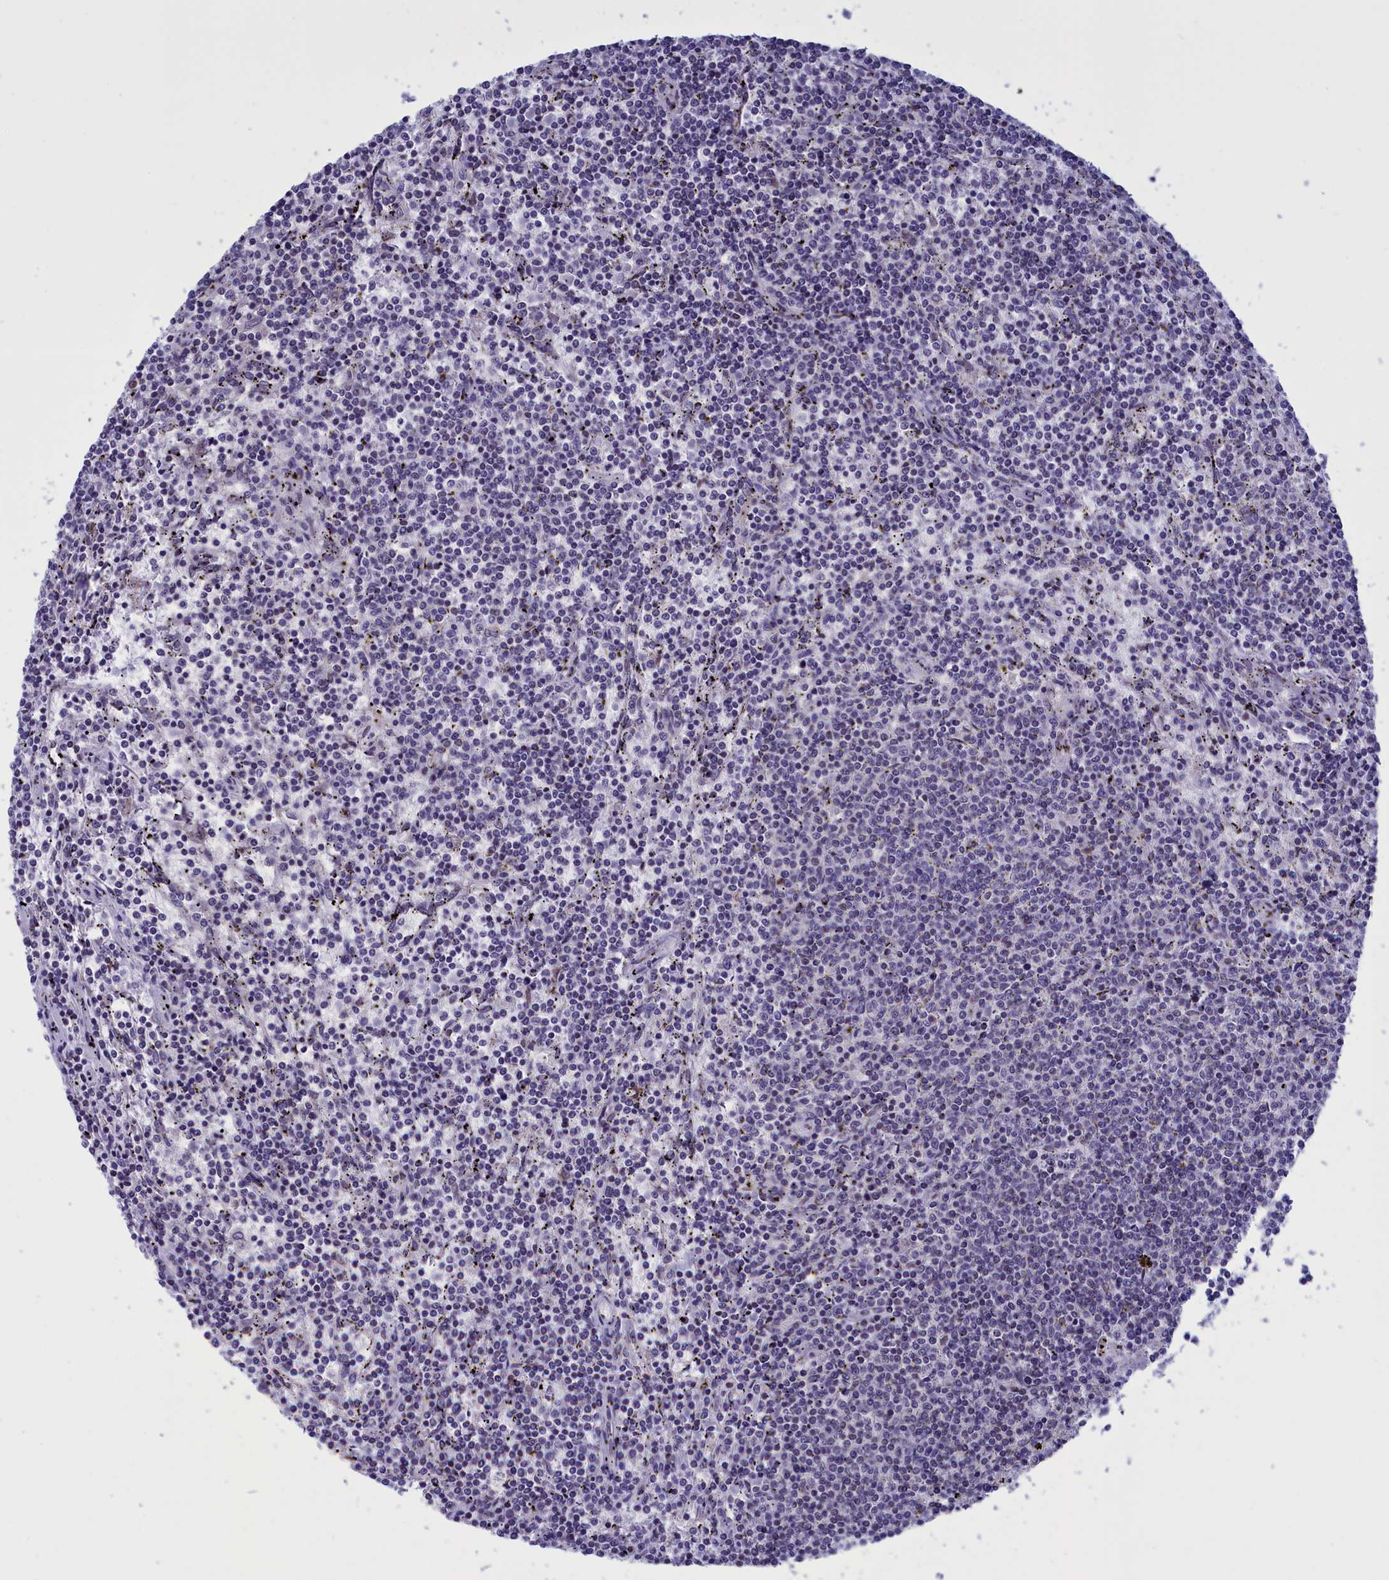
{"staining": {"intensity": "negative", "quantity": "none", "location": "none"}, "tissue": "lymphoma", "cell_type": "Tumor cells", "image_type": "cancer", "snomed": [{"axis": "morphology", "description": "Malignant lymphoma, non-Hodgkin's type, Low grade"}, {"axis": "topography", "description": "Spleen"}], "caption": "This is a histopathology image of immunohistochemistry (IHC) staining of lymphoma, which shows no staining in tumor cells.", "gene": "PARS2", "patient": {"sex": "female", "age": 50}}